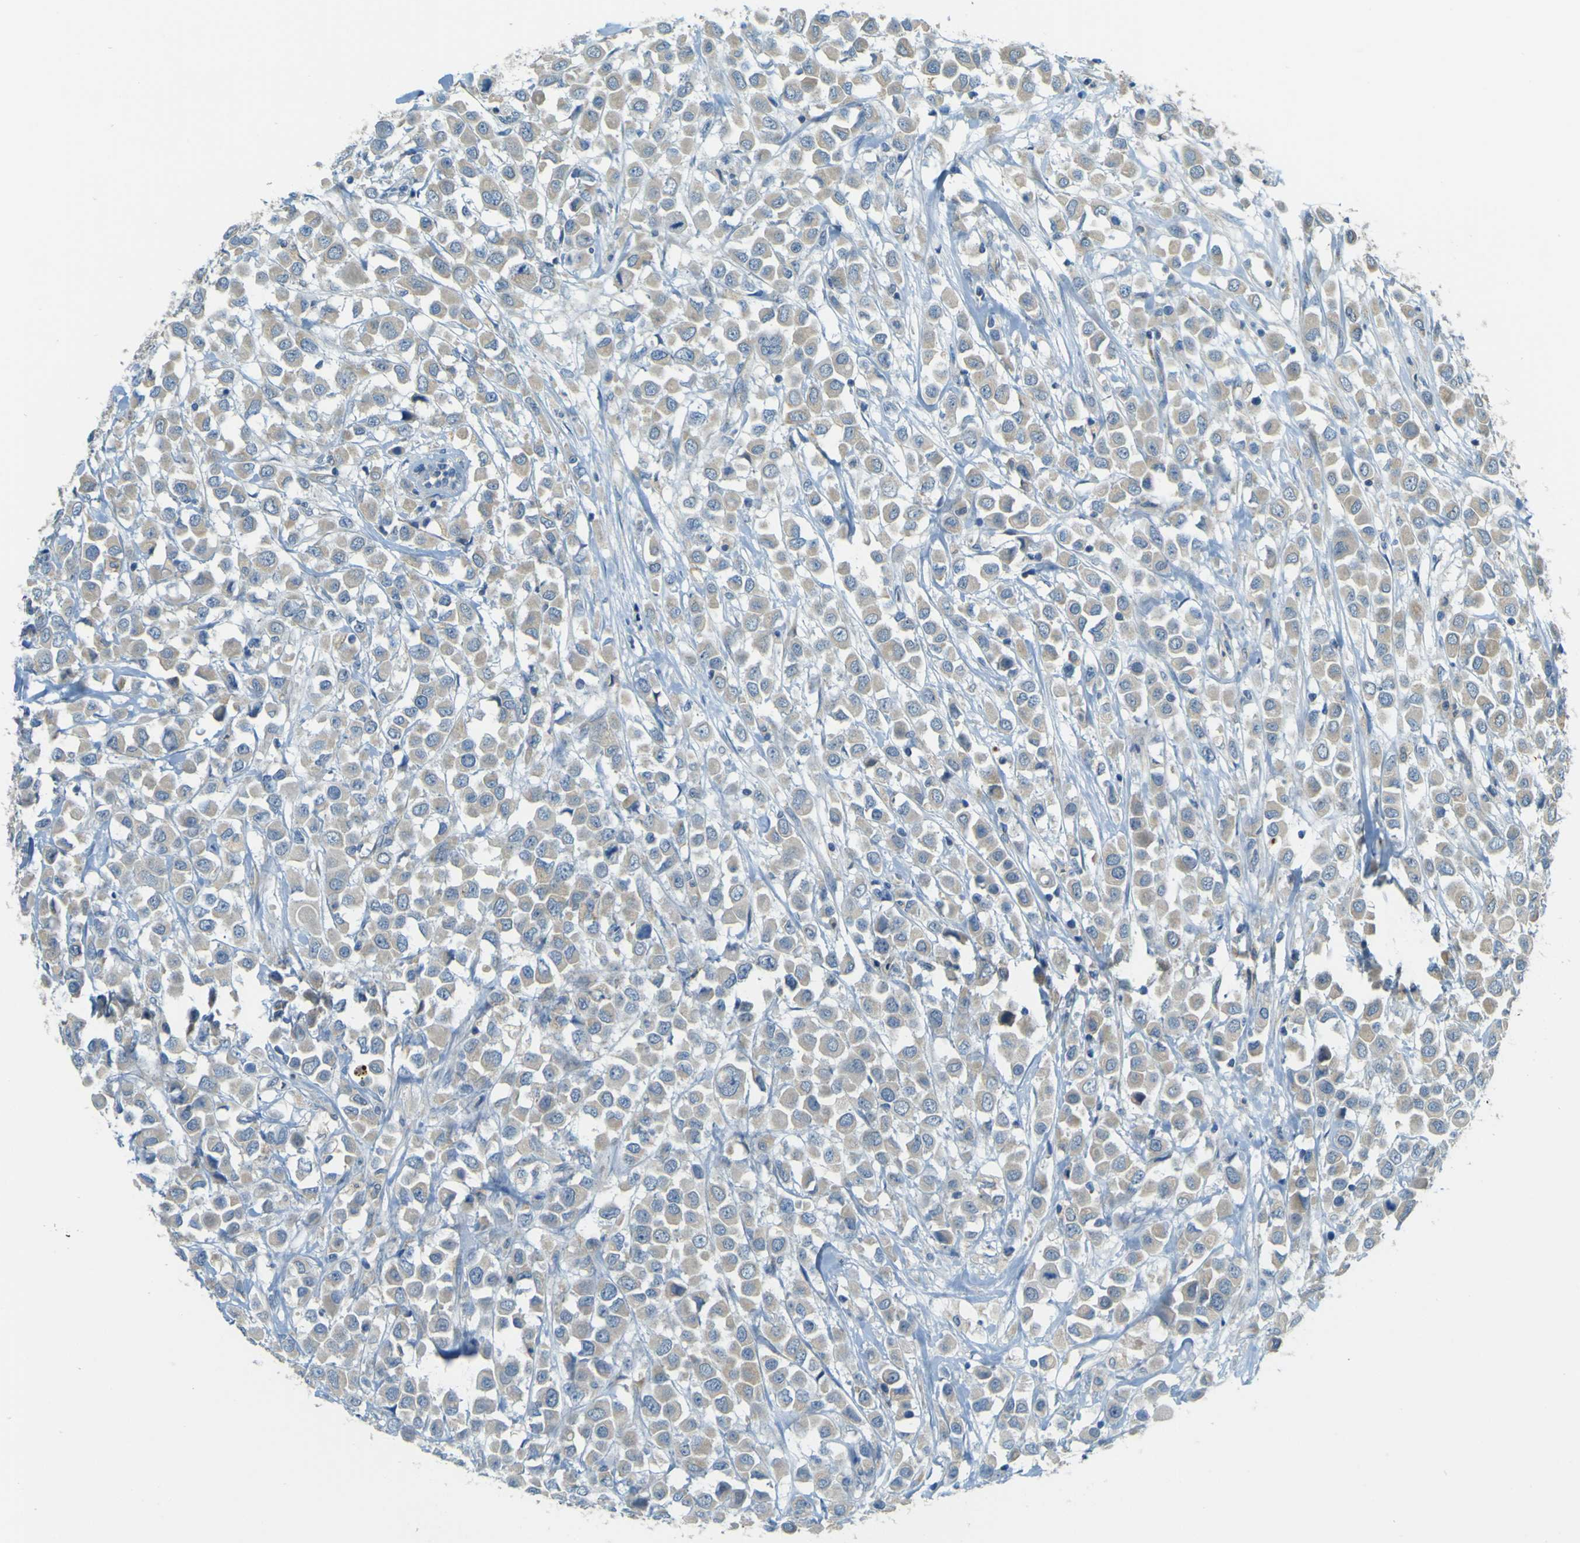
{"staining": {"intensity": "weak", "quantity": ">75%", "location": "cytoplasmic/membranous"}, "tissue": "breast cancer", "cell_type": "Tumor cells", "image_type": "cancer", "snomed": [{"axis": "morphology", "description": "Duct carcinoma"}, {"axis": "topography", "description": "Breast"}], "caption": "IHC of intraductal carcinoma (breast) demonstrates low levels of weak cytoplasmic/membranous staining in approximately >75% of tumor cells.", "gene": "FKTN", "patient": {"sex": "female", "age": 64}}